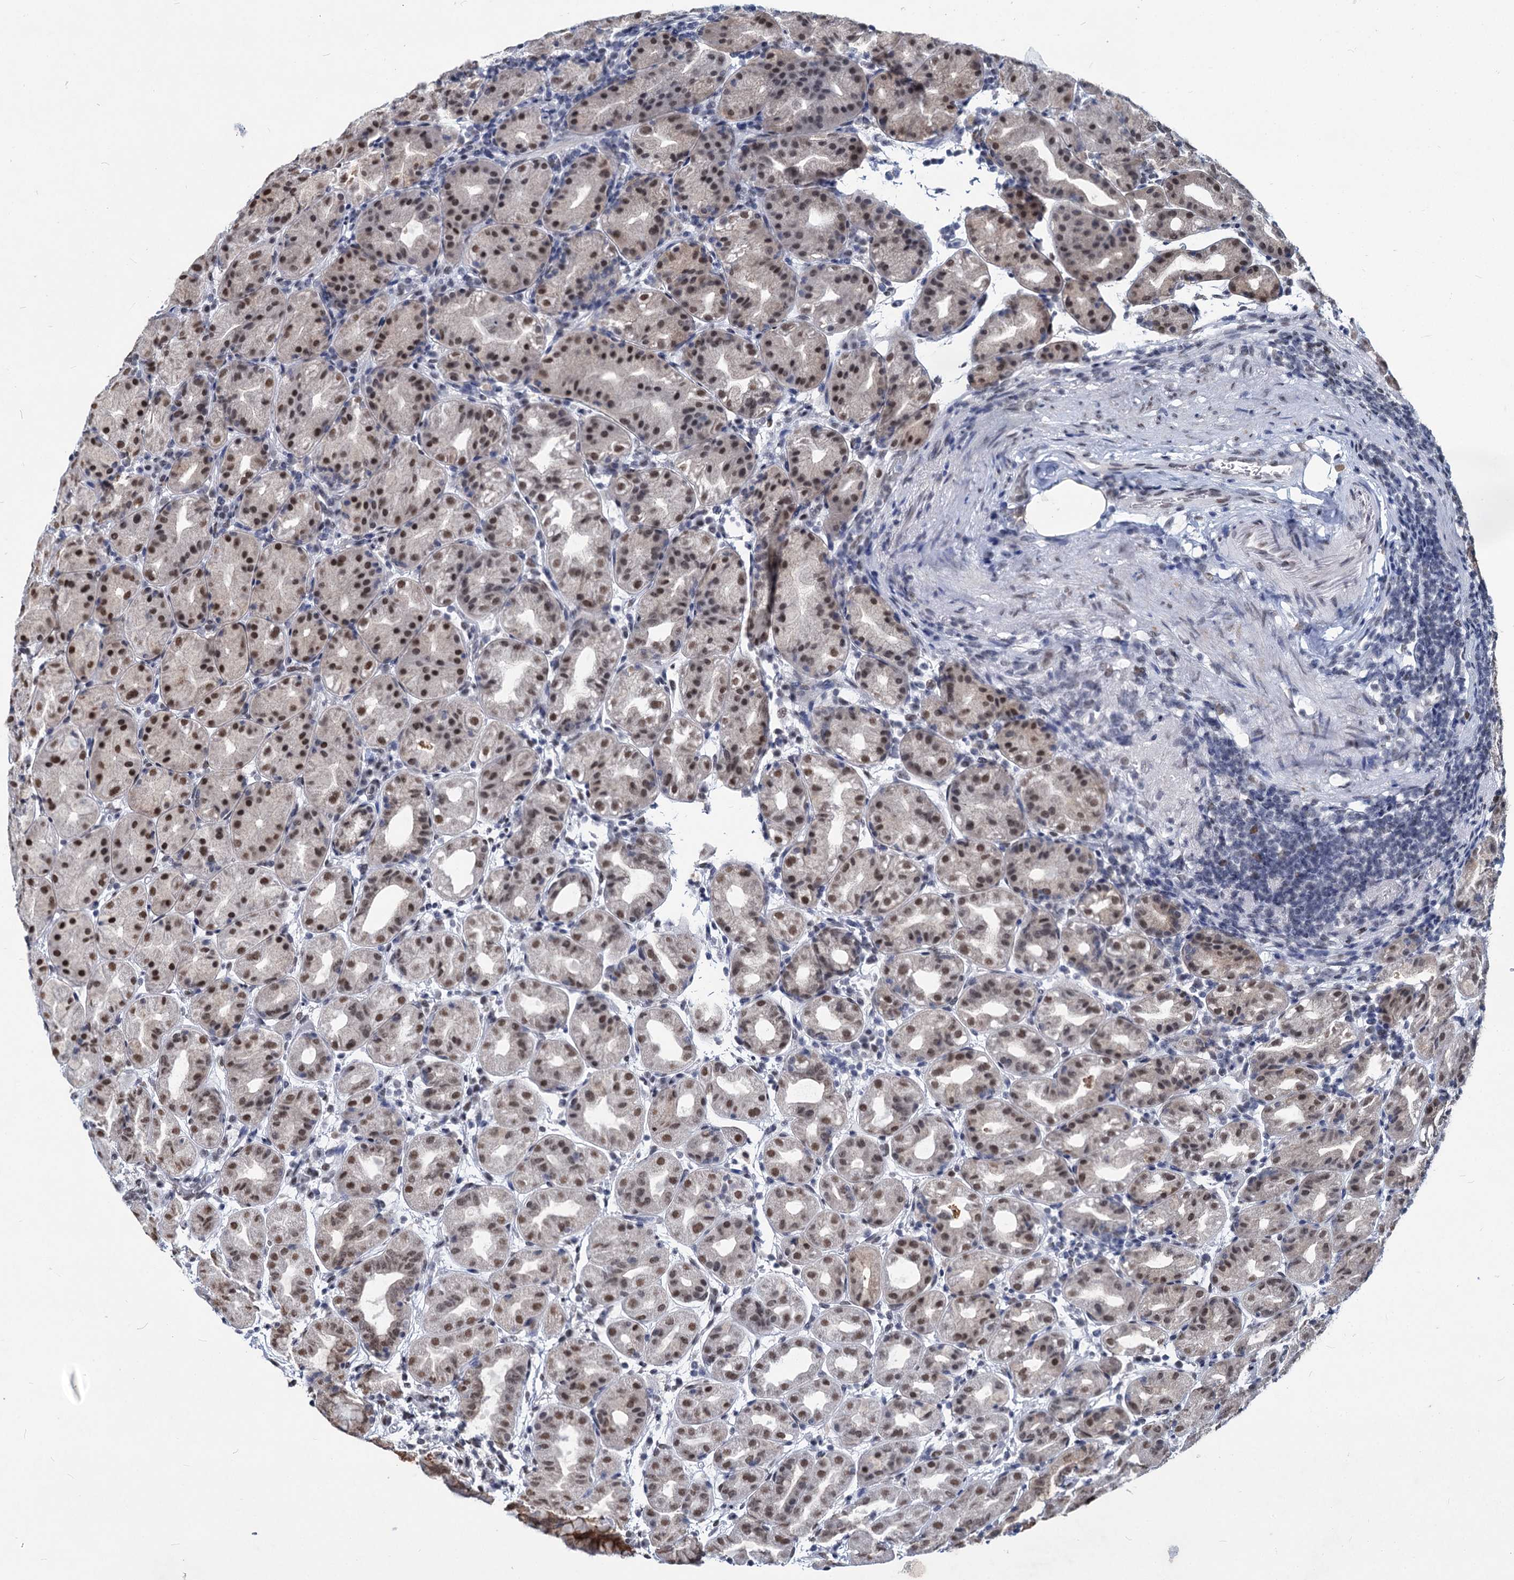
{"staining": {"intensity": "moderate", "quantity": "25%-75%", "location": "cytoplasmic/membranous,nuclear"}, "tissue": "stomach", "cell_type": "Glandular cells", "image_type": "normal", "snomed": [{"axis": "morphology", "description": "Normal tissue, NOS"}, {"axis": "topography", "description": "Stomach"}], "caption": "Glandular cells display medium levels of moderate cytoplasmic/membranous,nuclear positivity in approximately 25%-75% of cells in unremarkable human stomach.", "gene": "PARPBP", "patient": {"sex": "female", "age": 79}}